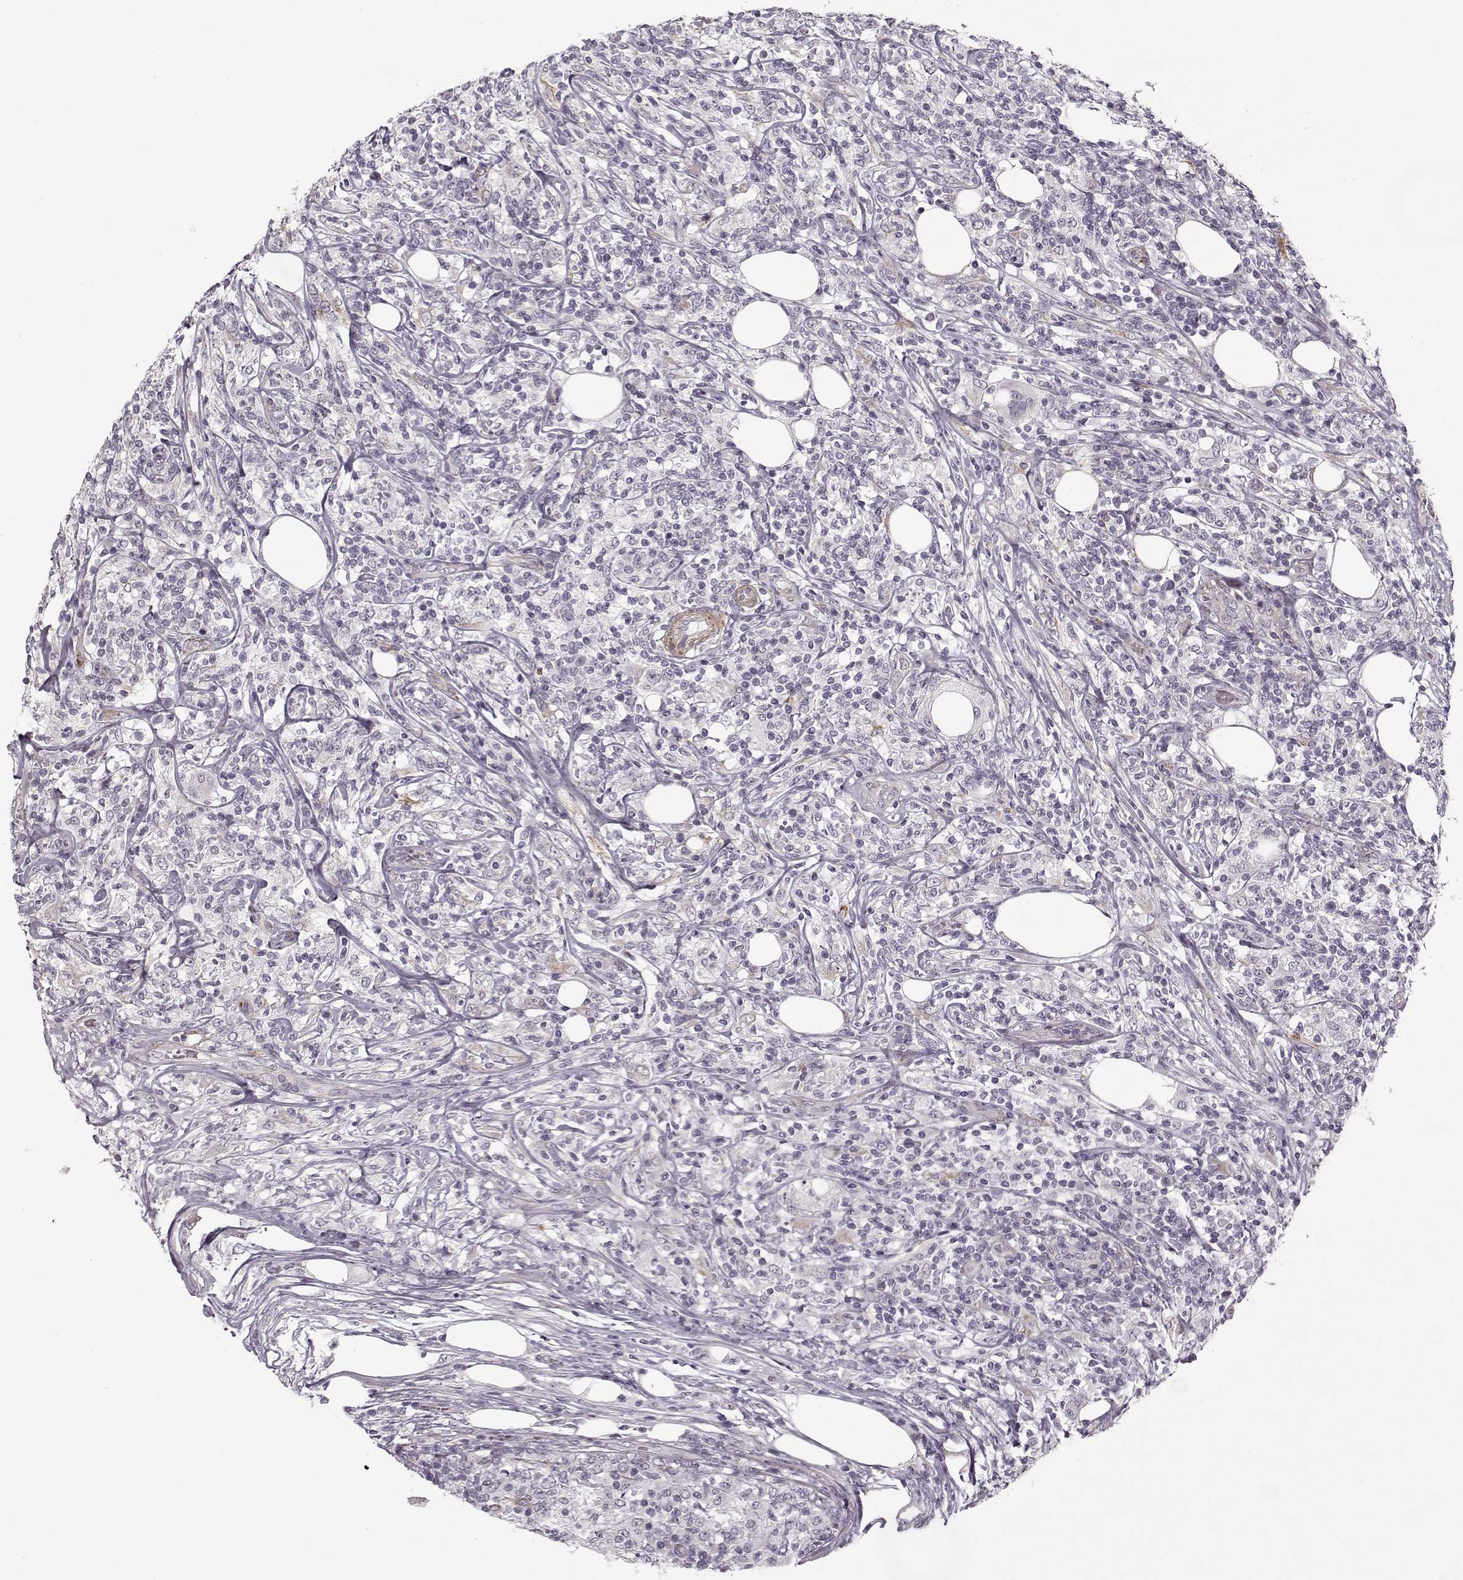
{"staining": {"intensity": "negative", "quantity": "none", "location": "none"}, "tissue": "lymphoma", "cell_type": "Tumor cells", "image_type": "cancer", "snomed": [{"axis": "morphology", "description": "Malignant lymphoma, non-Hodgkin's type, High grade"}, {"axis": "topography", "description": "Lymph node"}], "caption": "Tumor cells show no significant positivity in lymphoma.", "gene": "LAMB2", "patient": {"sex": "female", "age": 84}}